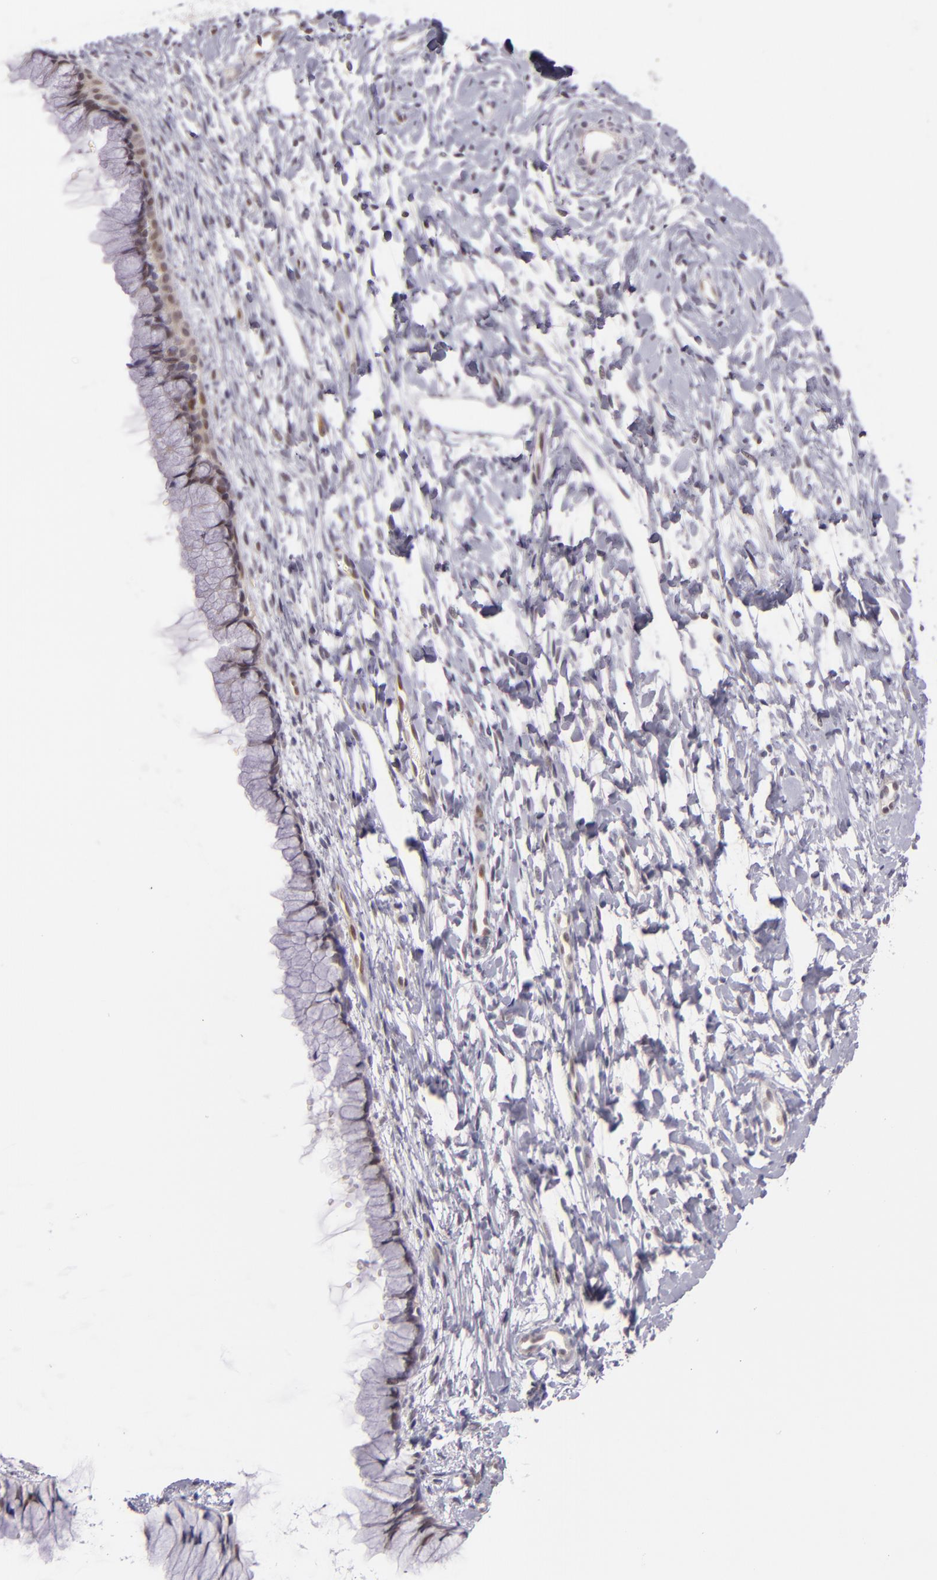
{"staining": {"intensity": "weak", "quantity": "25%-75%", "location": "cytoplasmic/membranous"}, "tissue": "cervix", "cell_type": "Glandular cells", "image_type": "normal", "snomed": [{"axis": "morphology", "description": "Normal tissue, NOS"}, {"axis": "topography", "description": "Cervix"}], "caption": "Immunohistochemistry (IHC) micrograph of unremarkable human cervix stained for a protein (brown), which exhibits low levels of weak cytoplasmic/membranous staining in about 25%-75% of glandular cells.", "gene": "CSE1L", "patient": {"sex": "female", "age": 46}}